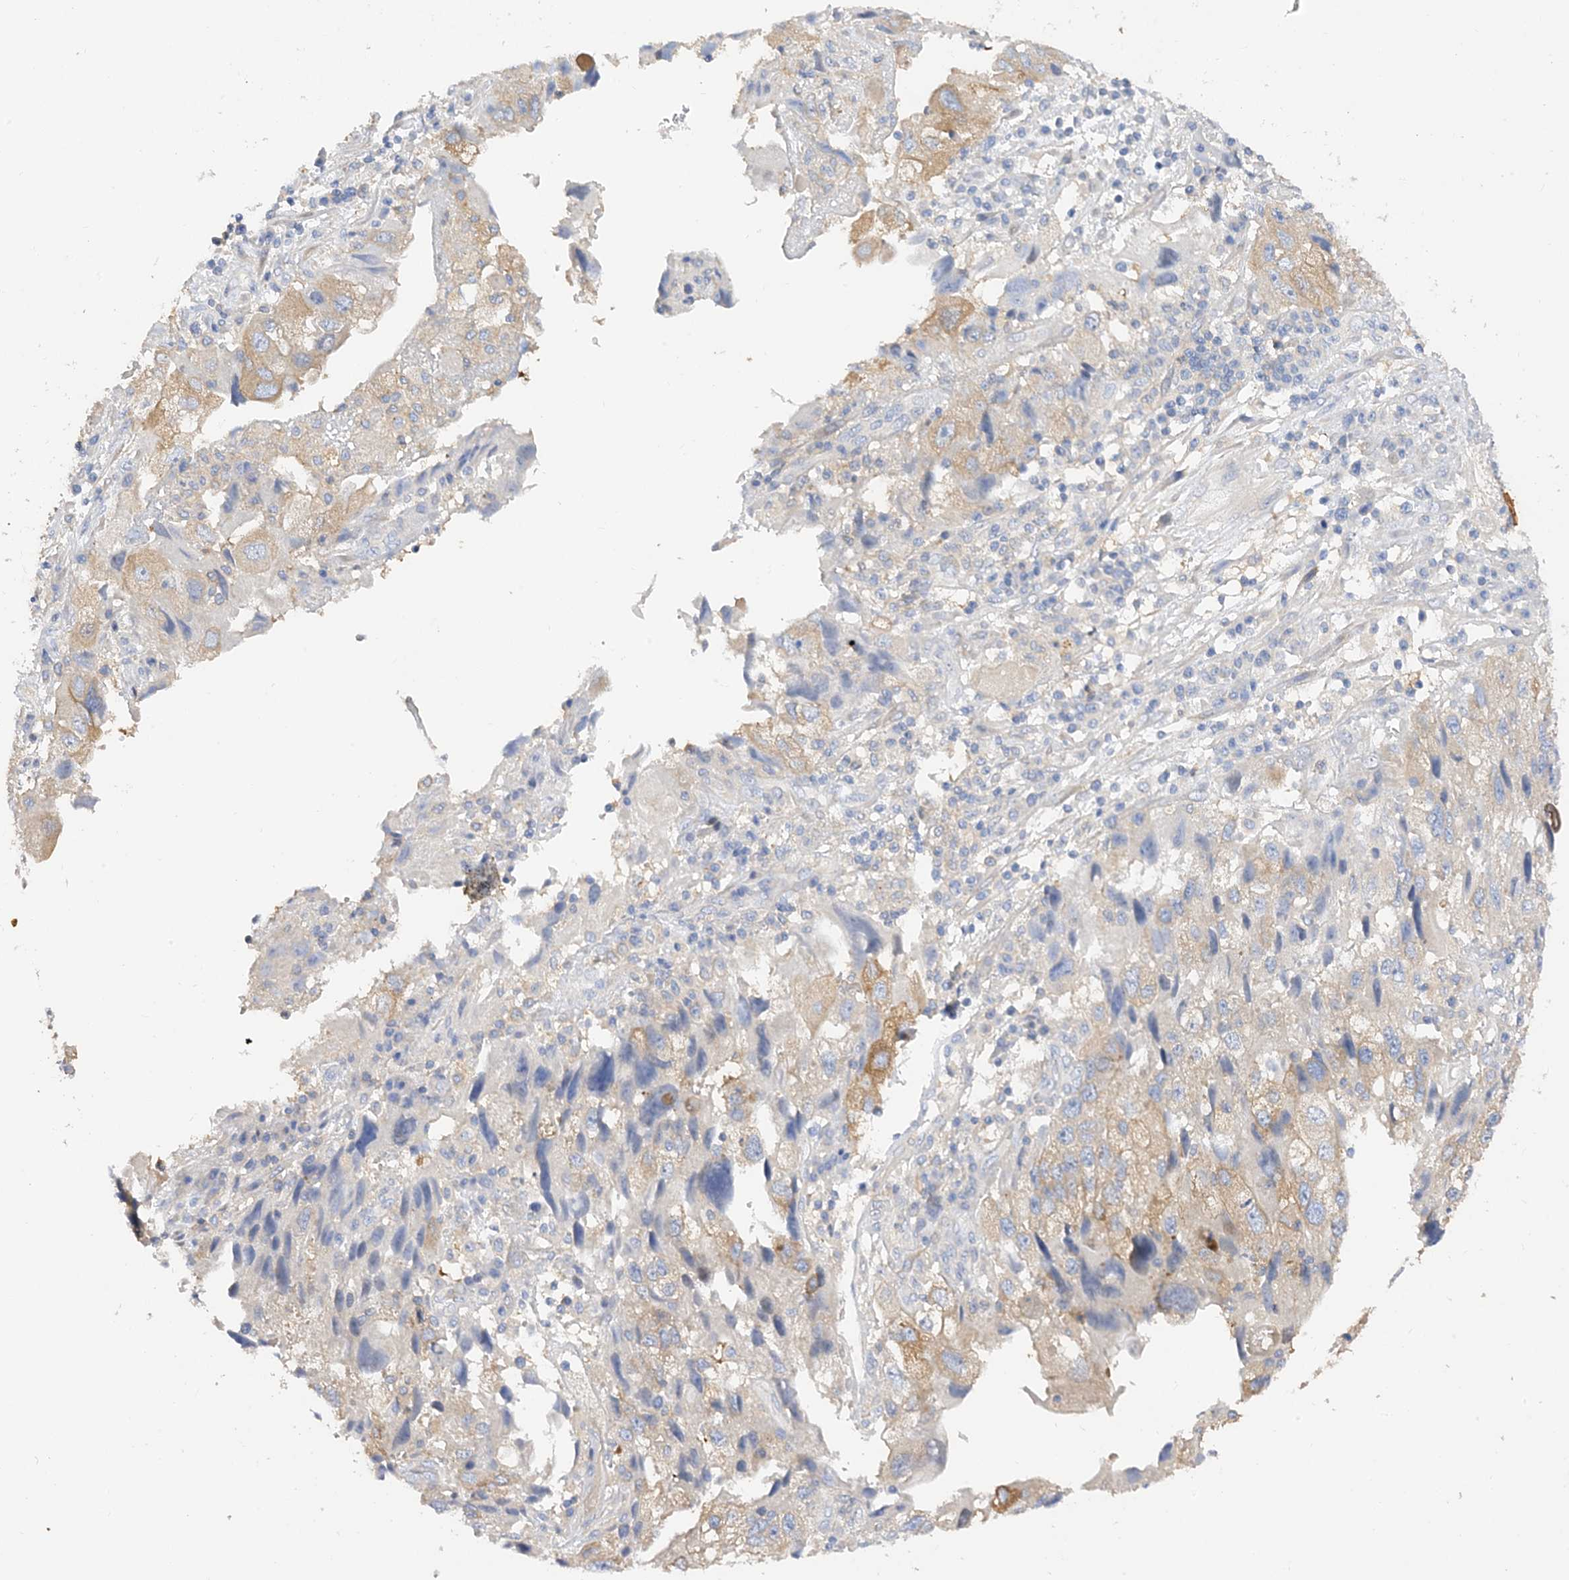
{"staining": {"intensity": "moderate", "quantity": "<25%", "location": "cytoplasmic/membranous"}, "tissue": "endometrial cancer", "cell_type": "Tumor cells", "image_type": "cancer", "snomed": [{"axis": "morphology", "description": "Adenocarcinoma, NOS"}, {"axis": "topography", "description": "Endometrium"}], "caption": "IHC staining of endometrial cancer, which exhibits low levels of moderate cytoplasmic/membranous staining in approximately <25% of tumor cells indicating moderate cytoplasmic/membranous protein expression. The staining was performed using DAB (3,3'-diaminobenzidine) (brown) for protein detection and nuclei were counterstained in hematoxylin (blue).", "gene": "ARV1", "patient": {"sex": "female", "age": 49}}